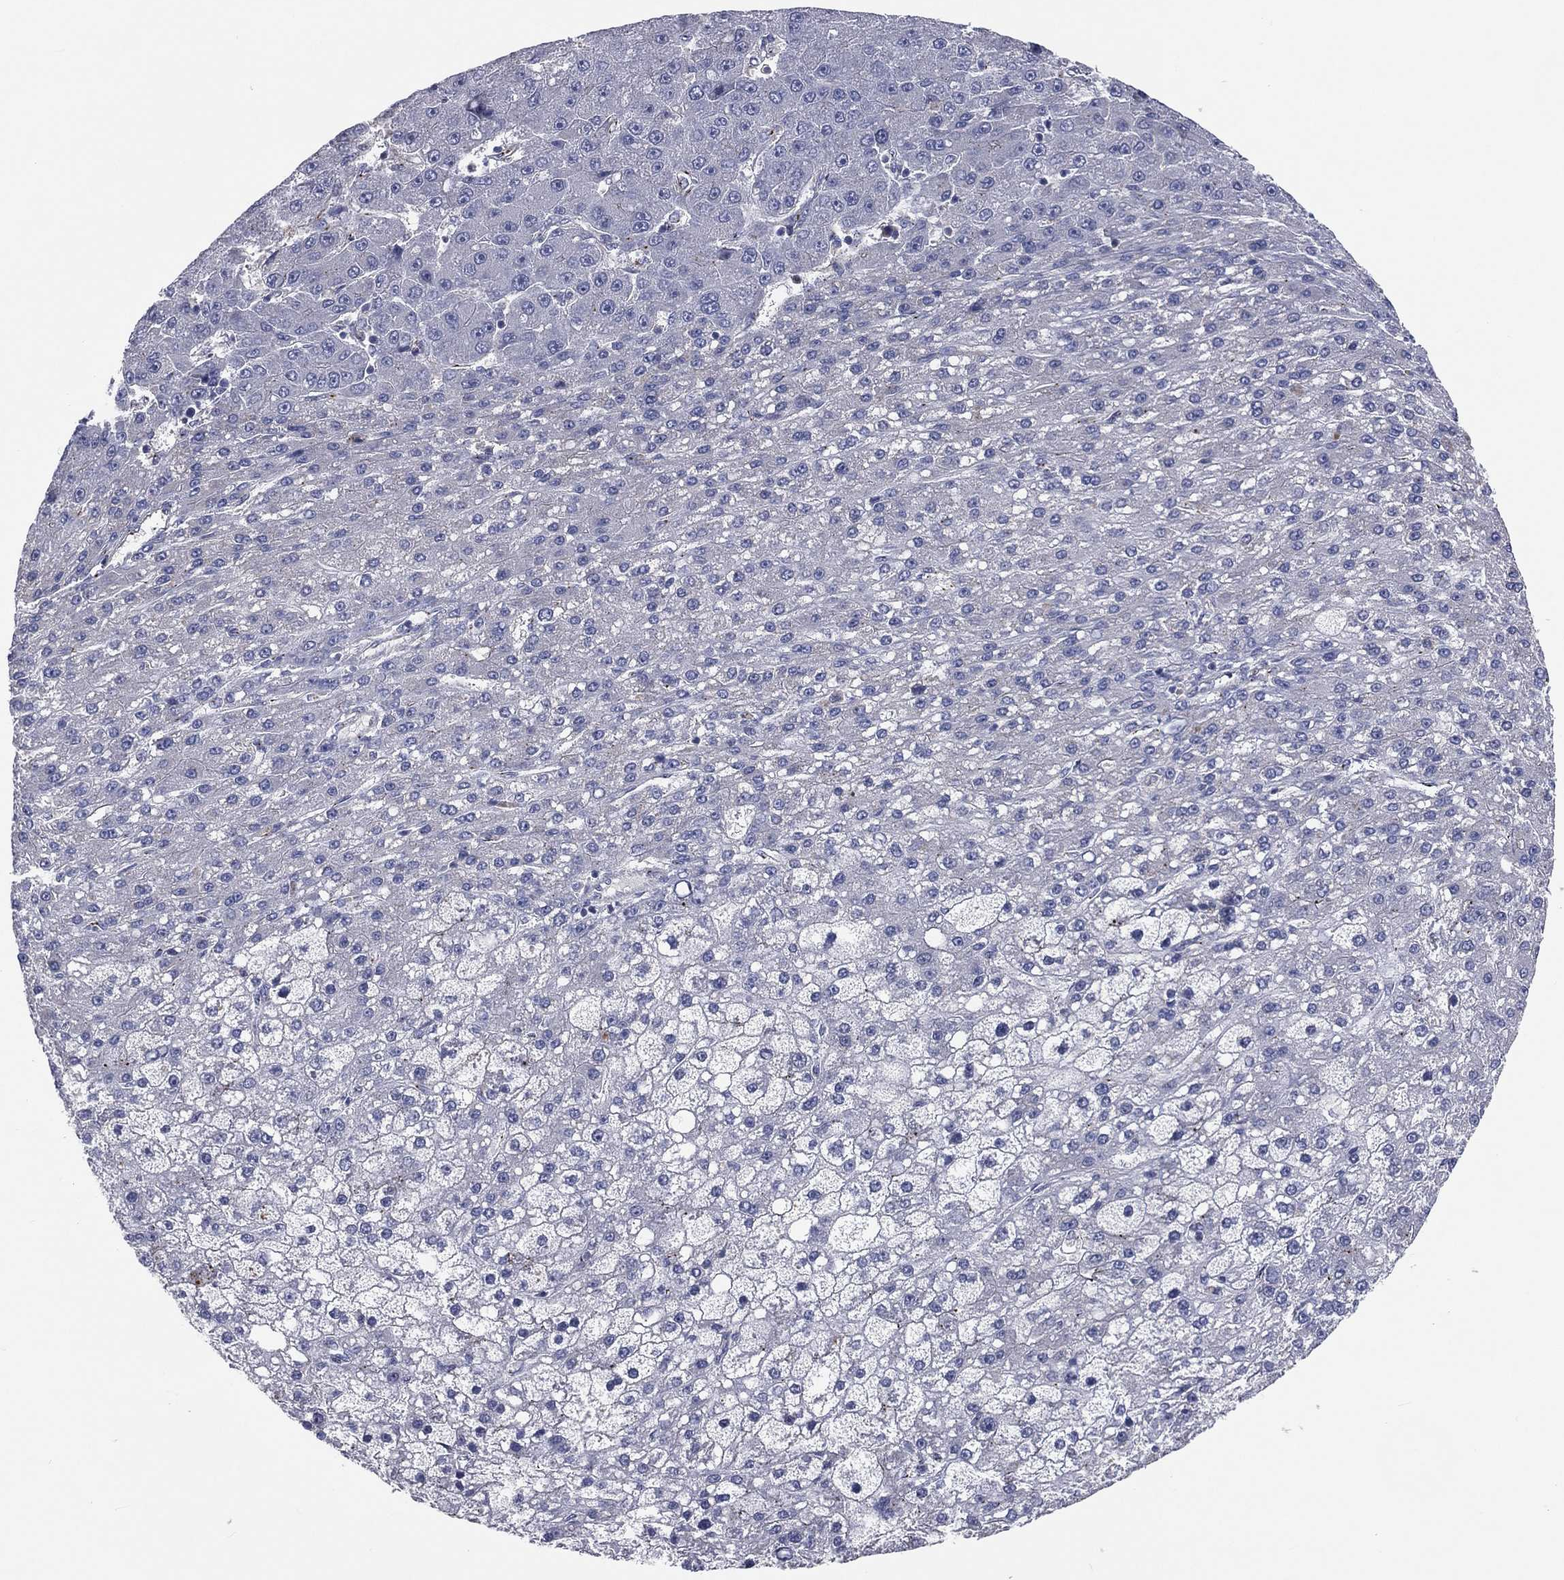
{"staining": {"intensity": "negative", "quantity": "none", "location": "none"}, "tissue": "liver cancer", "cell_type": "Tumor cells", "image_type": "cancer", "snomed": [{"axis": "morphology", "description": "Carcinoma, Hepatocellular, NOS"}, {"axis": "topography", "description": "Liver"}], "caption": "Liver hepatocellular carcinoma was stained to show a protein in brown. There is no significant expression in tumor cells.", "gene": "CROCC", "patient": {"sex": "male", "age": 67}}